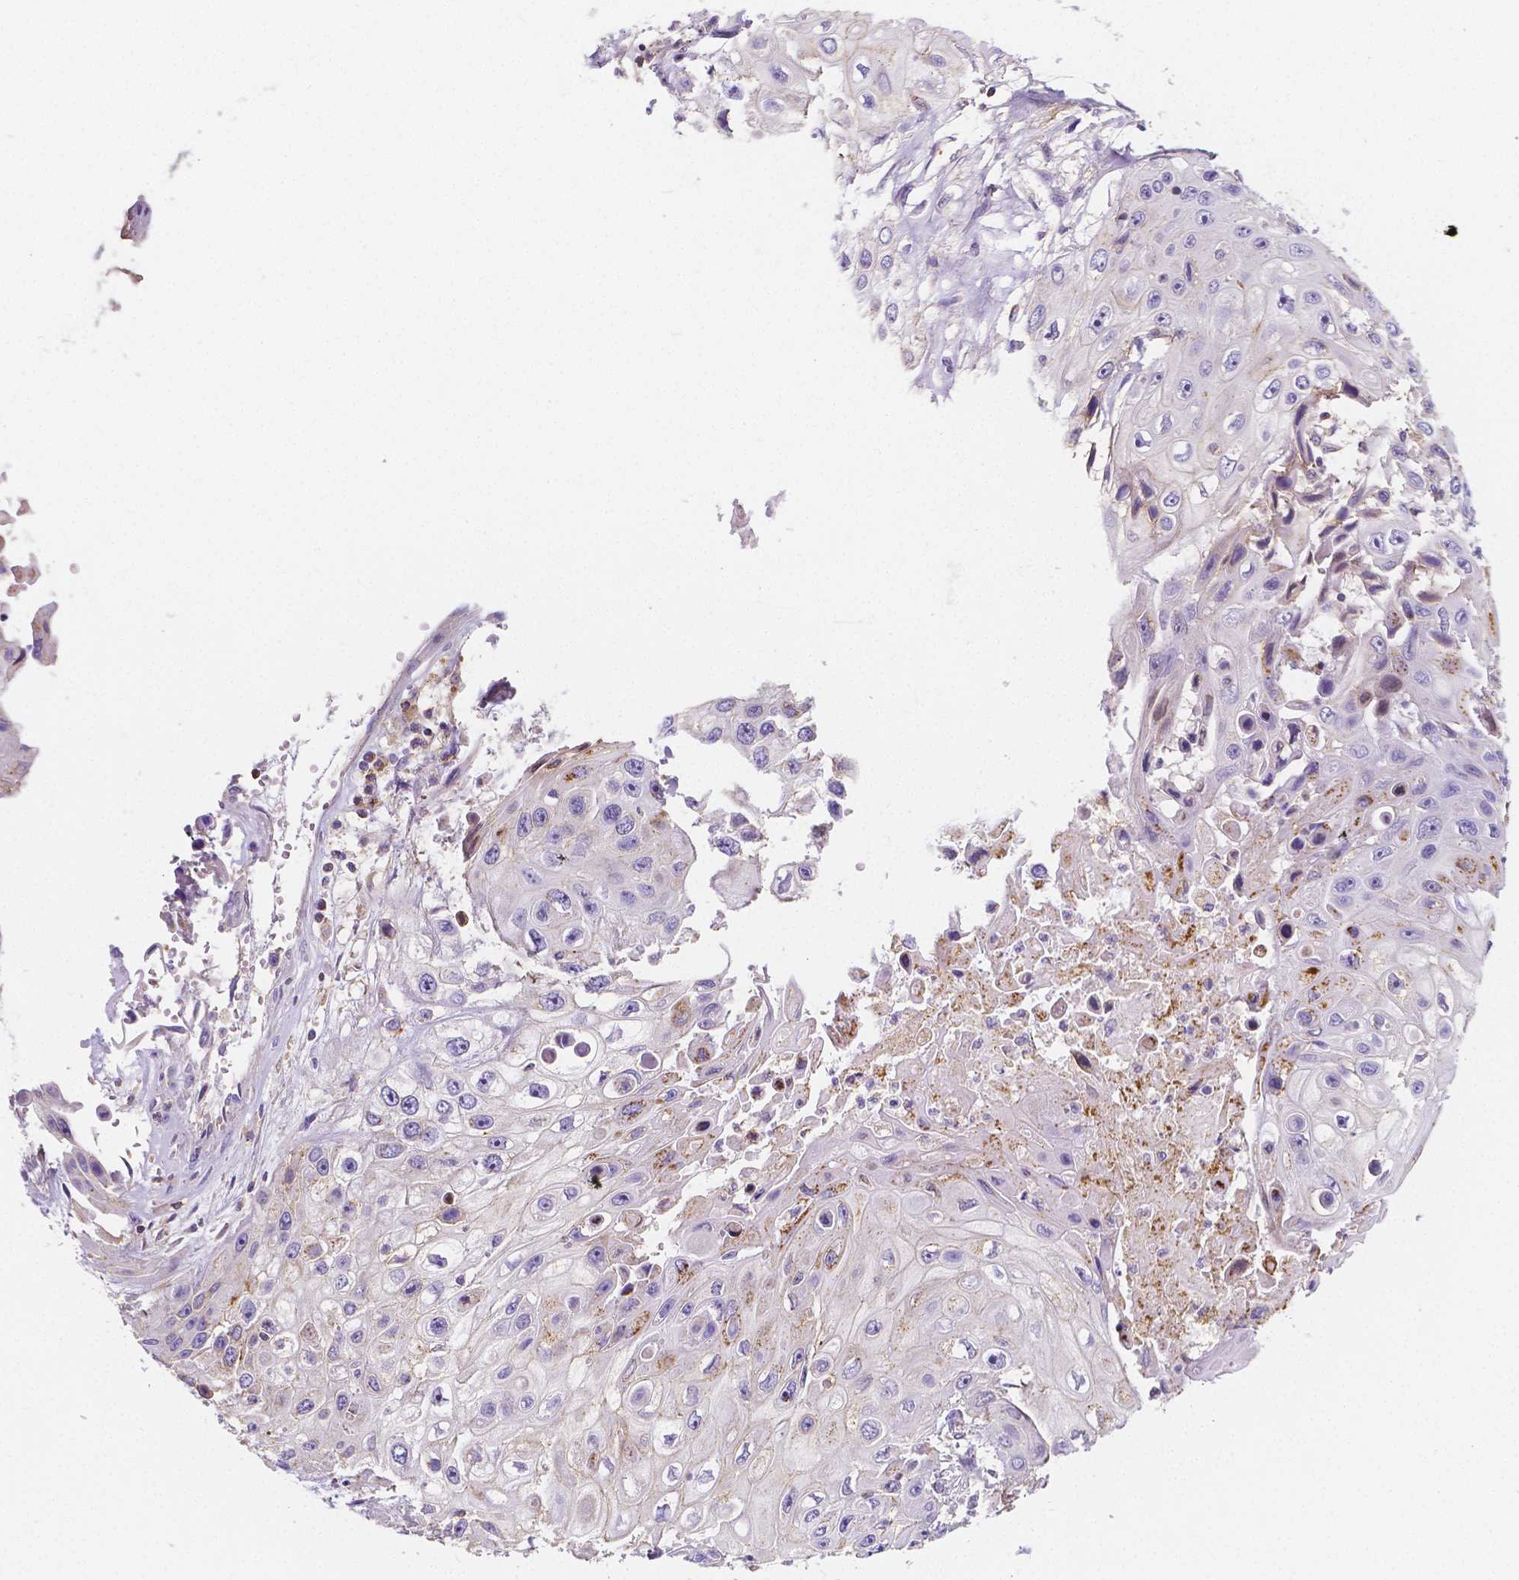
{"staining": {"intensity": "weak", "quantity": "<25%", "location": "cytoplasmic/membranous"}, "tissue": "skin cancer", "cell_type": "Tumor cells", "image_type": "cancer", "snomed": [{"axis": "morphology", "description": "Squamous cell carcinoma, NOS"}, {"axis": "topography", "description": "Skin"}], "caption": "Skin cancer was stained to show a protein in brown. There is no significant staining in tumor cells.", "gene": "GABRD", "patient": {"sex": "male", "age": 82}}